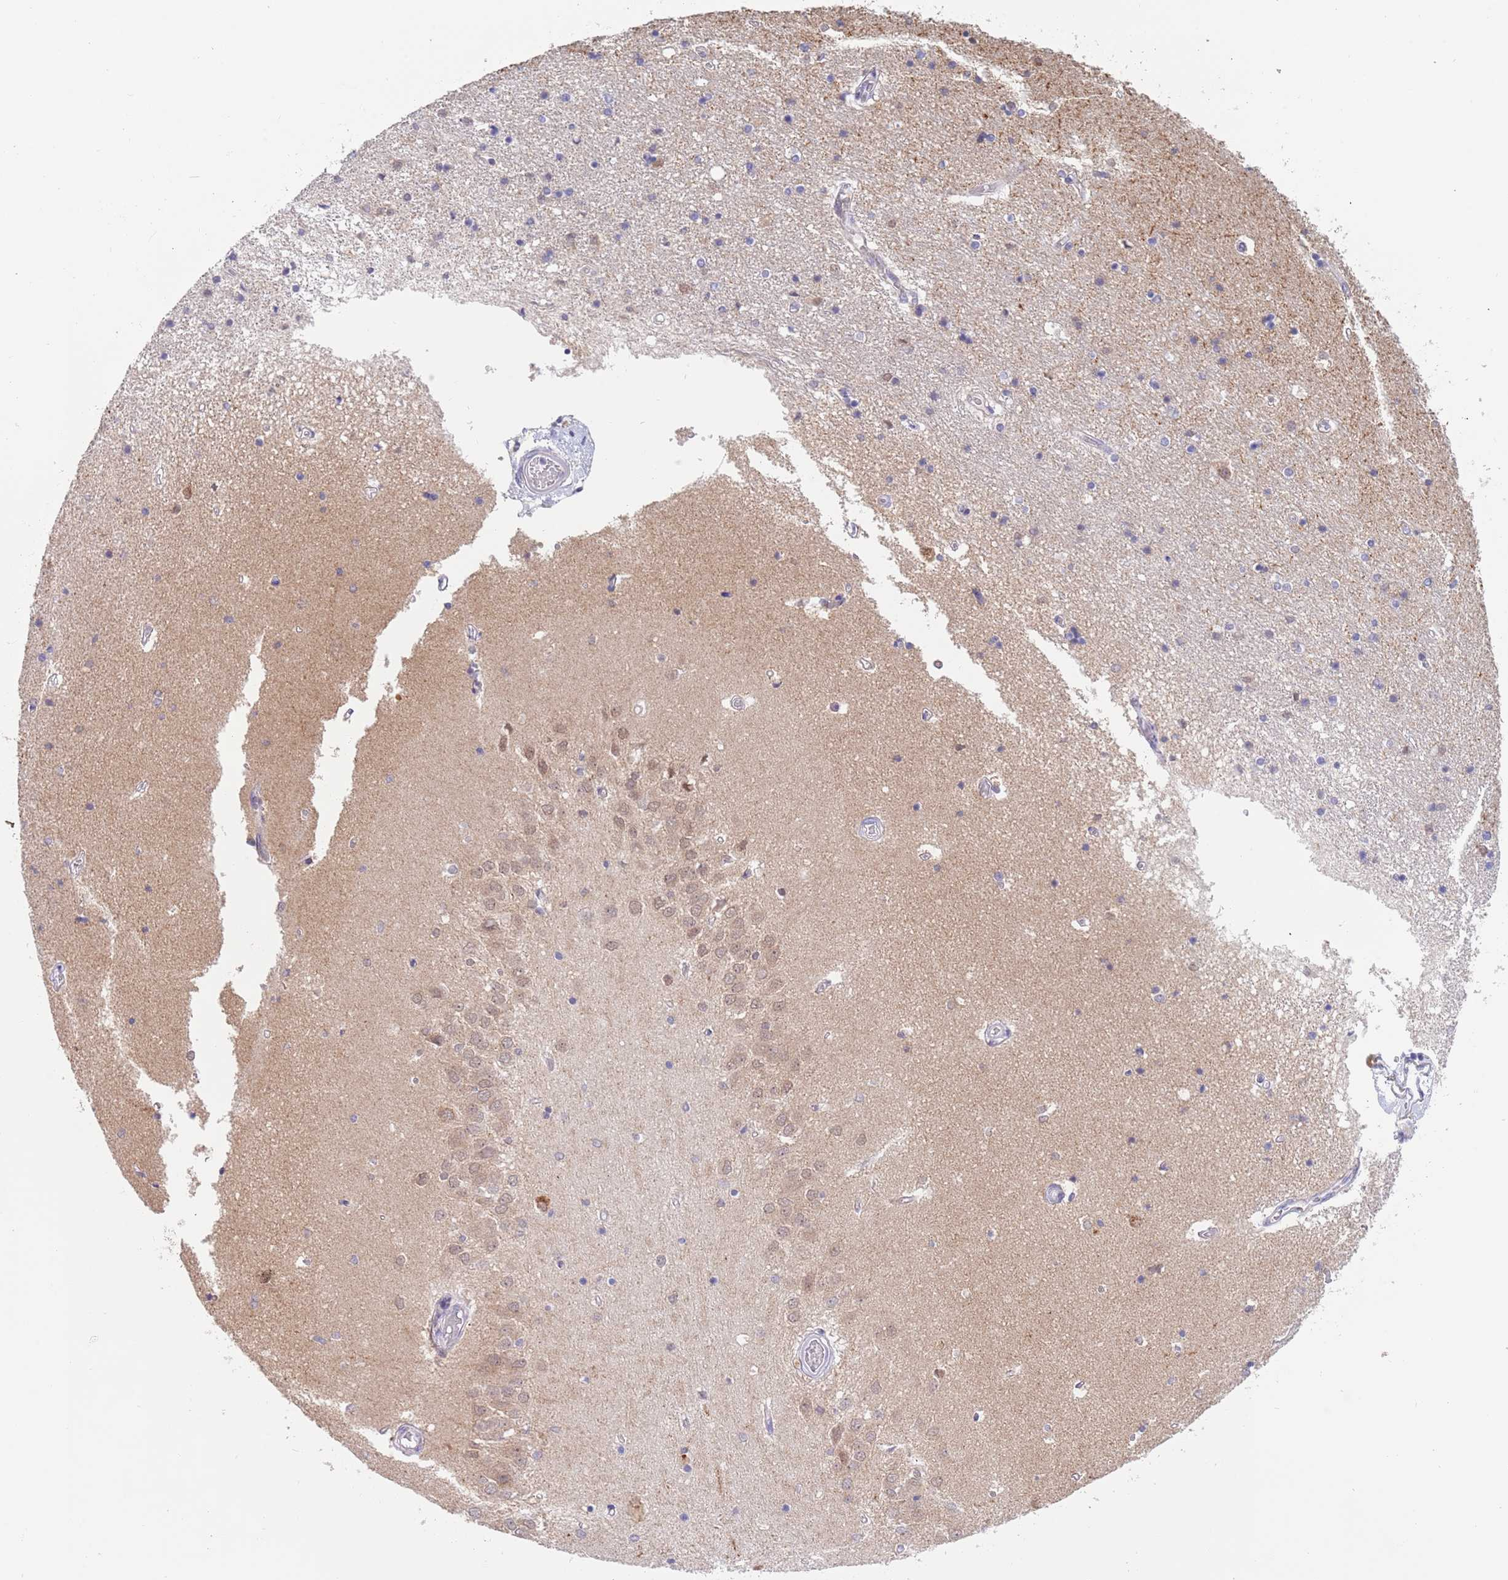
{"staining": {"intensity": "negative", "quantity": "none", "location": "none"}, "tissue": "hippocampus", "cell_type": "Glial cells", "image_type": "normal", "snomed": [{"axis": "morphology", "description": "Normal tissue, NOS"}, {"axis": "topography", "description": "Hippocampus"}], "caption": "Immunohistochemistry (IHC) photomicrograph of benign human hippocampus stained for a protein (brown), which exhibits no positivity in glial cells.", "gene": "TIMM13", "patient": {"sex": "male", "age": 45}}